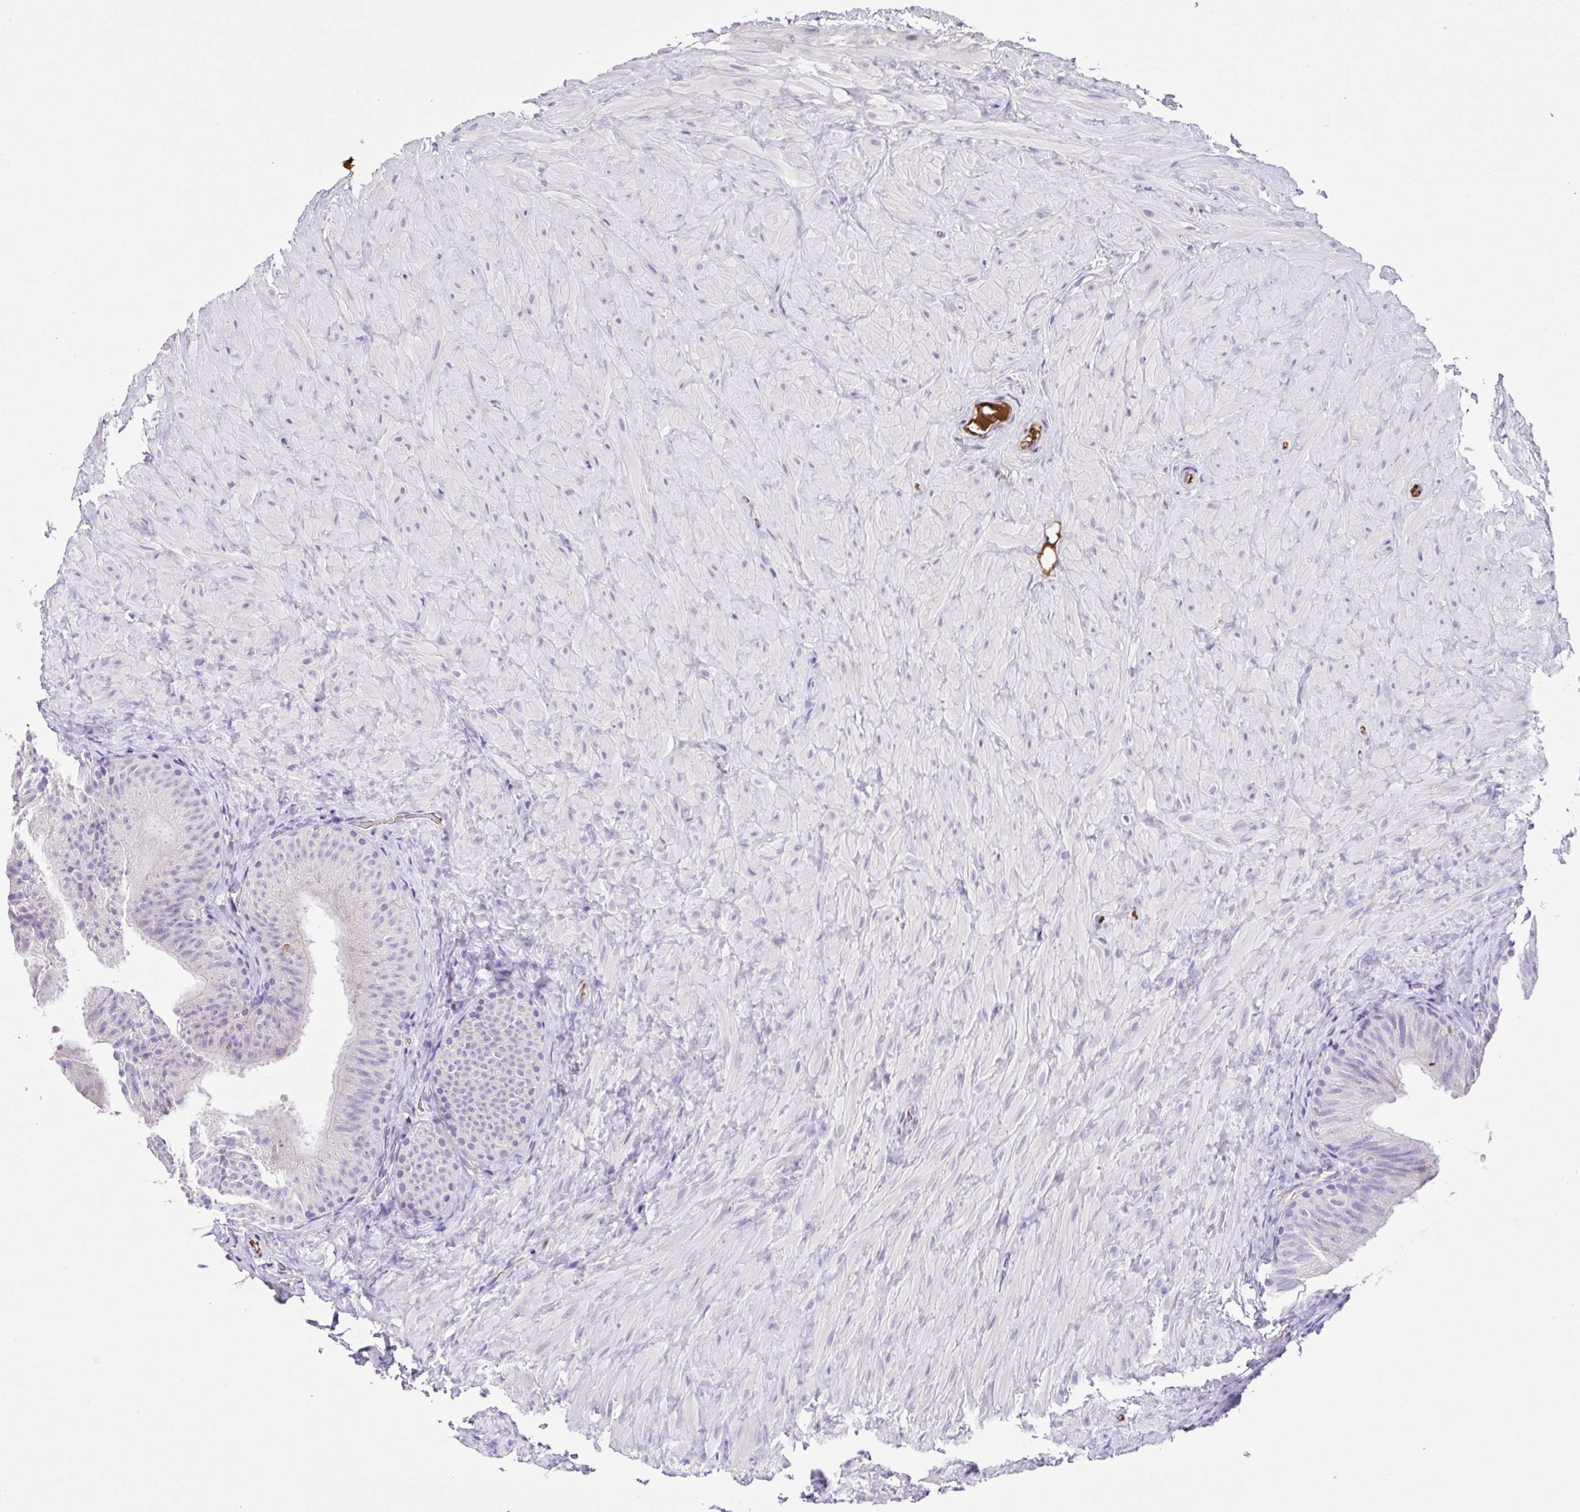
{"staining": {"intensity": "negative", "quantity": "none", "location": "none"}, "tissue": "epididymis", "cell_type": "Glandular cells", "image_type": "normal", "snomed": [{"axis": "morphology", "description": "Normal tissue, NOS"}, {"axis": "topography", "description": "Epididymis, spermatic cord, NOS"}, {"axis": "topography", "description": "Epididymis"}], "caption": "This is a histopathology image of immunohistochemistry staining of unremarkable epididymis, which shows no staining in glandular cells.", "gene": "IGFL1", "patient": {"sex": "male", "age": 31}}